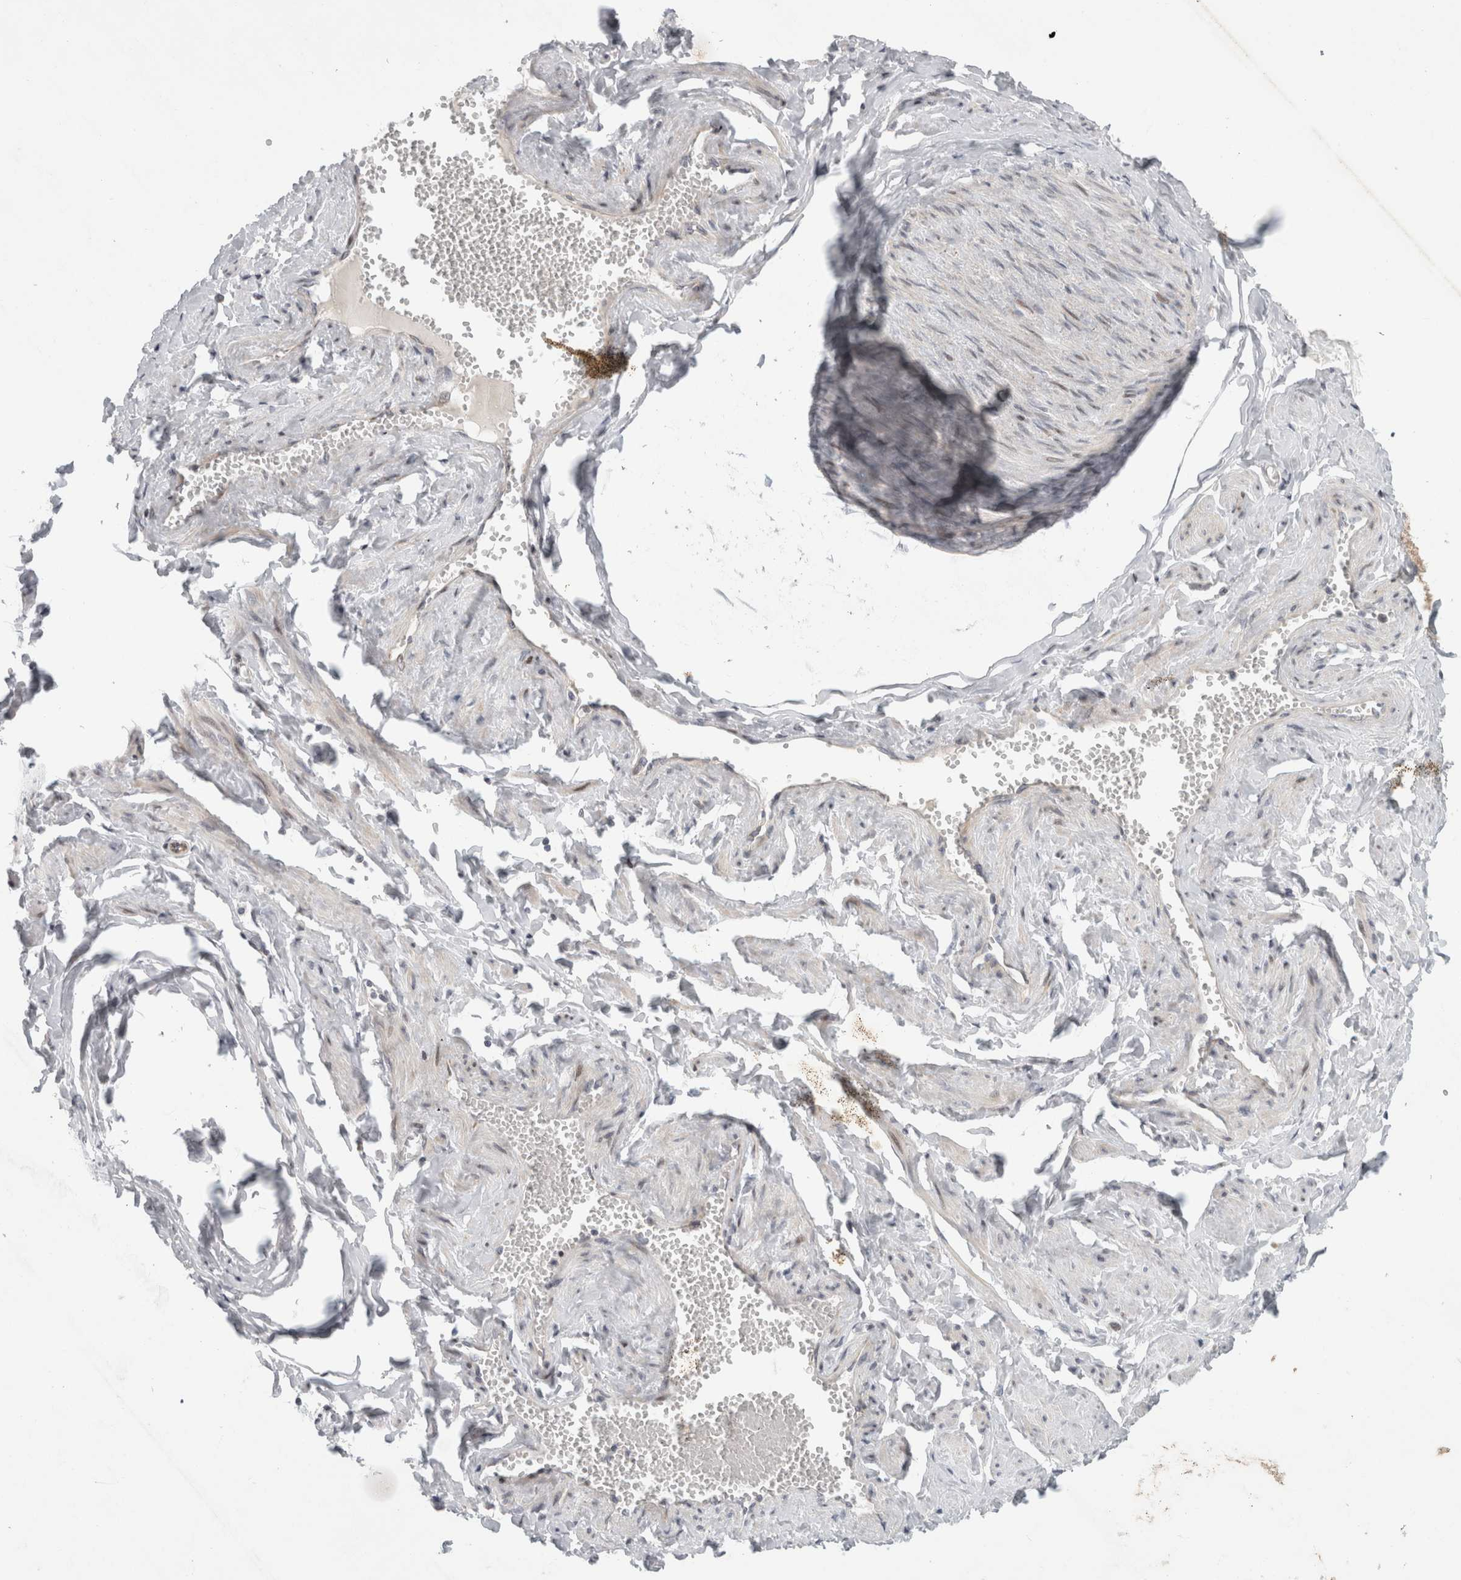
{"staining": {"intensity": "negative", "quantity": "none", "location": "none"}, "tissue": "adipose tissue", "cell_type": "Adipocytes", "image_type": "normal", "snomed": [{"axis": "morphology", "description": "Normal tissue, NOS"}, {"axis": "topography", "description": "Vascular tissue"}, {"axis": "topography", "description": "Fallopian tube"}, {"axis": "topography", "description": "Ovary"}], "caption": "The histopathology image demonstrates no staining of adipocytes in unremarkable adipose tissue.", "gene": "UTP25", "patient": {"sex": "female", "age": 67}}